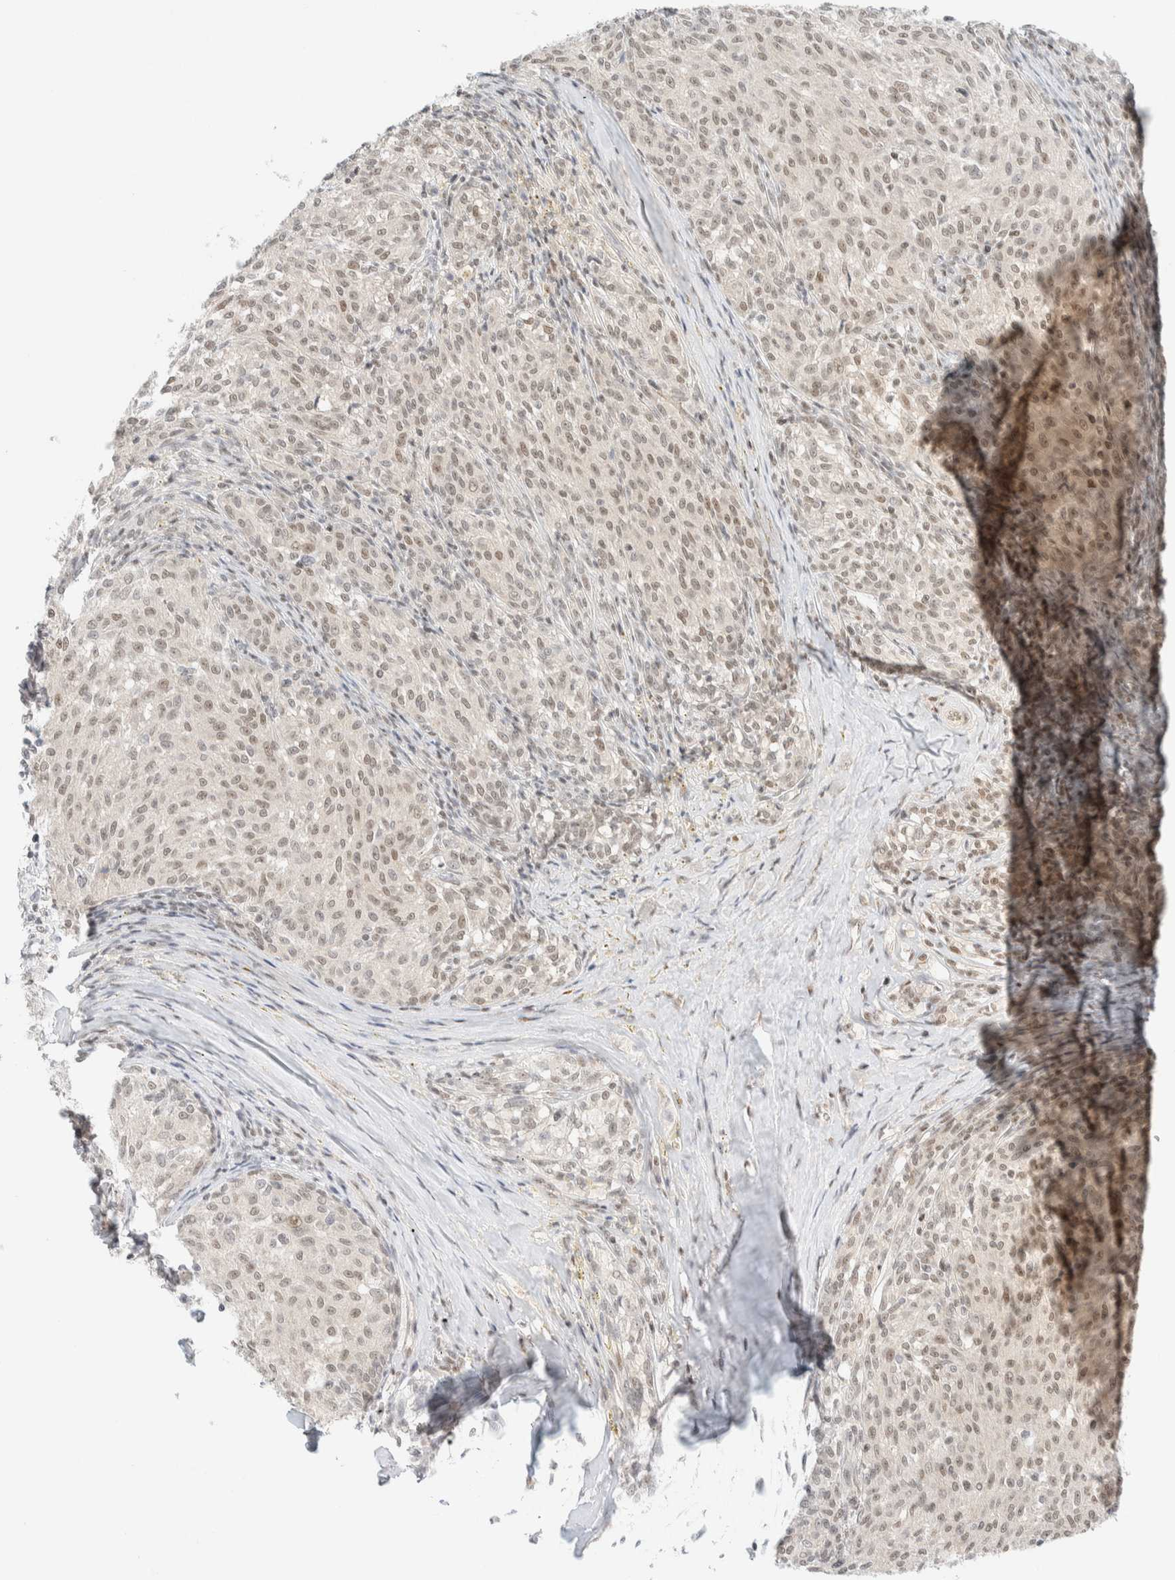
{"staining": {"intensity": "weak", "quantity": "25%-75%", "location": "nuclear"}, "tissue": "melanoma", "cell_type": "Tumor cells", "image_type": "cancer", "snomed": [{"axis": "morphology", "description": "Malignant melanoma, NOS"}, {"axis": "topography", "description": "Skin"}], "caption": "An immunohistochemistry (IHC) histopathology image of neoplastic tissue is shown. Protein staining in brown shows weak nuclear positivity in melanoma within tumor cells. (DAB (3,3'-diaminobenzidine) = brown stain, brightfield microscopy at high magnification).", "gene": "PYGO2", "patient": {"sex": "female", "age": 72}}